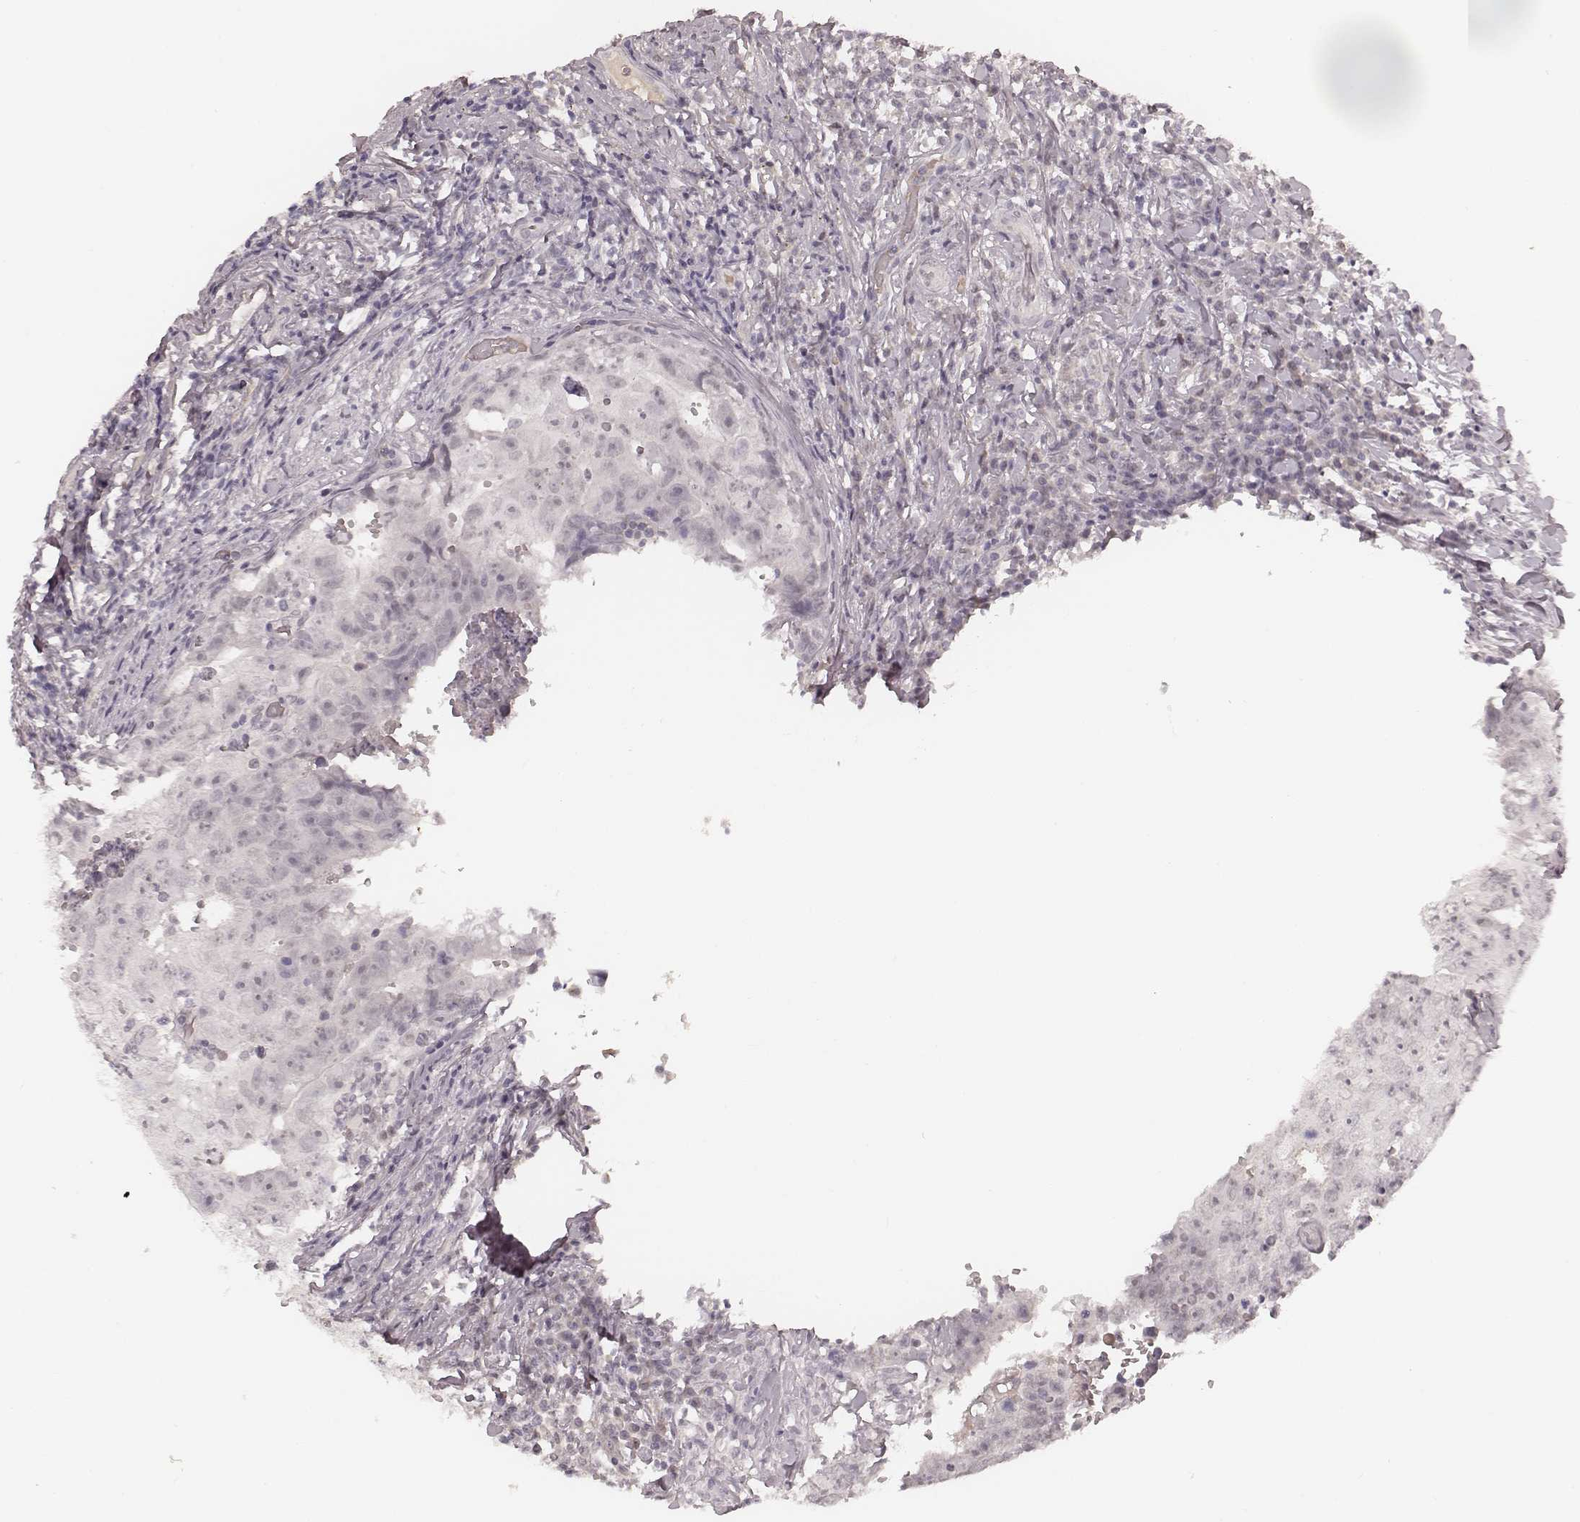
{"staining": {"intensity": "negative", "quantity": "none", "location": "none"}, "tissue": "testis cancer", "cell_type": "Tumor cells", "image_type": "cancer", "snomed": [{"axis": "morphology", "description": "Carcinoma, Embryonal, NOS"}, {"axis": "topography", "description": "Testis"}], "caption": "A photomicrograph of human testis embryonal carcinoma is negative for staining in tumor cells. (DAB (3,3'-diaminobenzidine) immunohistochemistry (IHC) with hematoxylin counter stain).", "gene": "MSX1", "patient": {"sex": "male", "age": 36}}